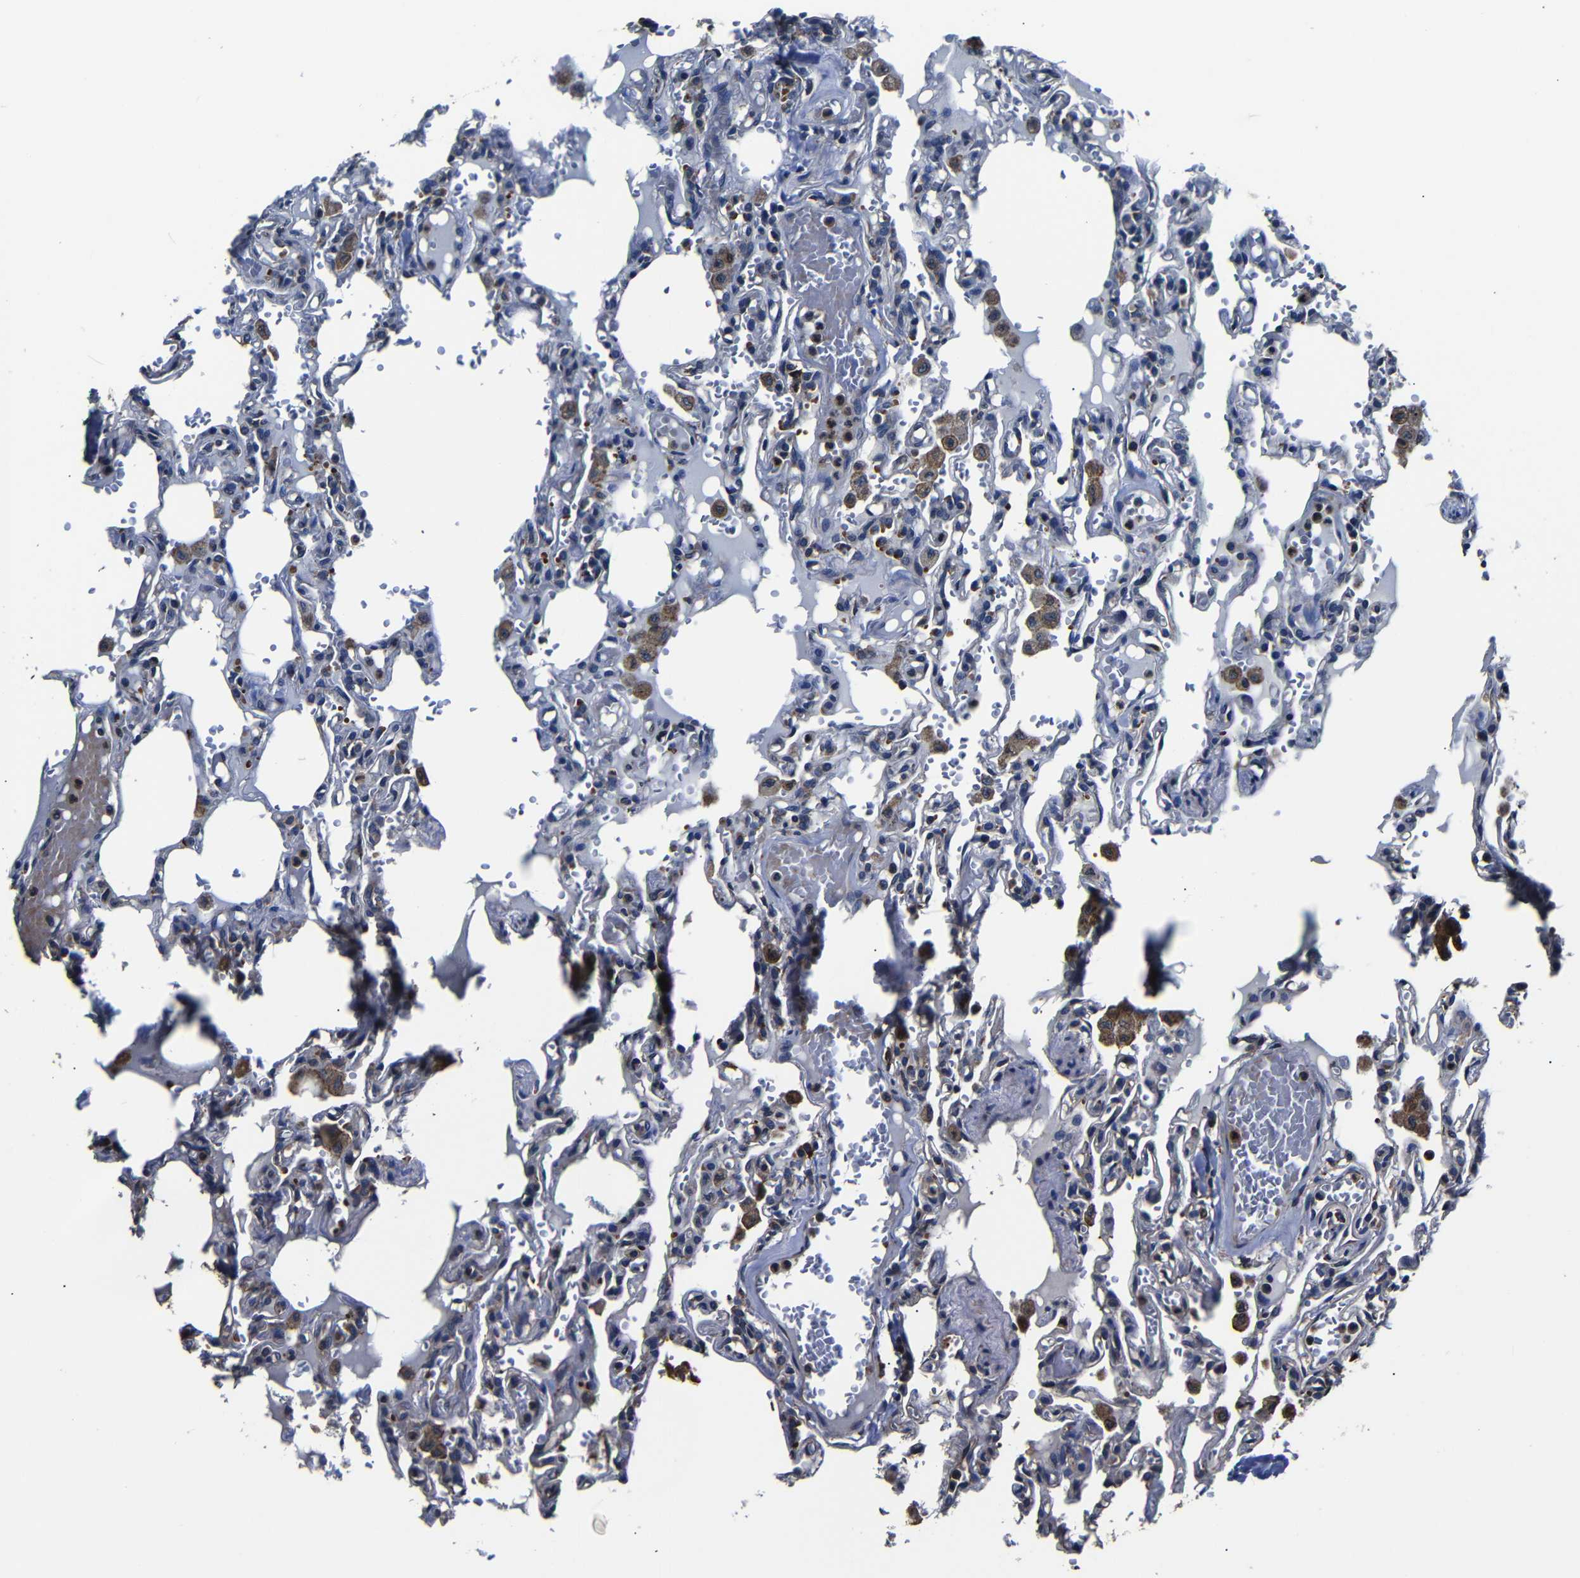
{"staining": {"intensity": "moderate", "quantity": "<25%", "location": "cytoplasmic/membranous"}, "tissue": "lung", "cell_type": "Alveolar cells", "image_type": "normal", "snomed": [{"axis": "morphology", "description": "Normal tissue, NOS"}, {"axis": "topography", "description": "Lung"}], "caption": "Moderate cytoplasmic/membranous protein staining is appreciated in about <25% of alveolar cells in lung. The protein is shown in brown color, while the nuclei are stained blue.", "gene": "SCN9A", "patient": {"sex": "male", "age": 21}}